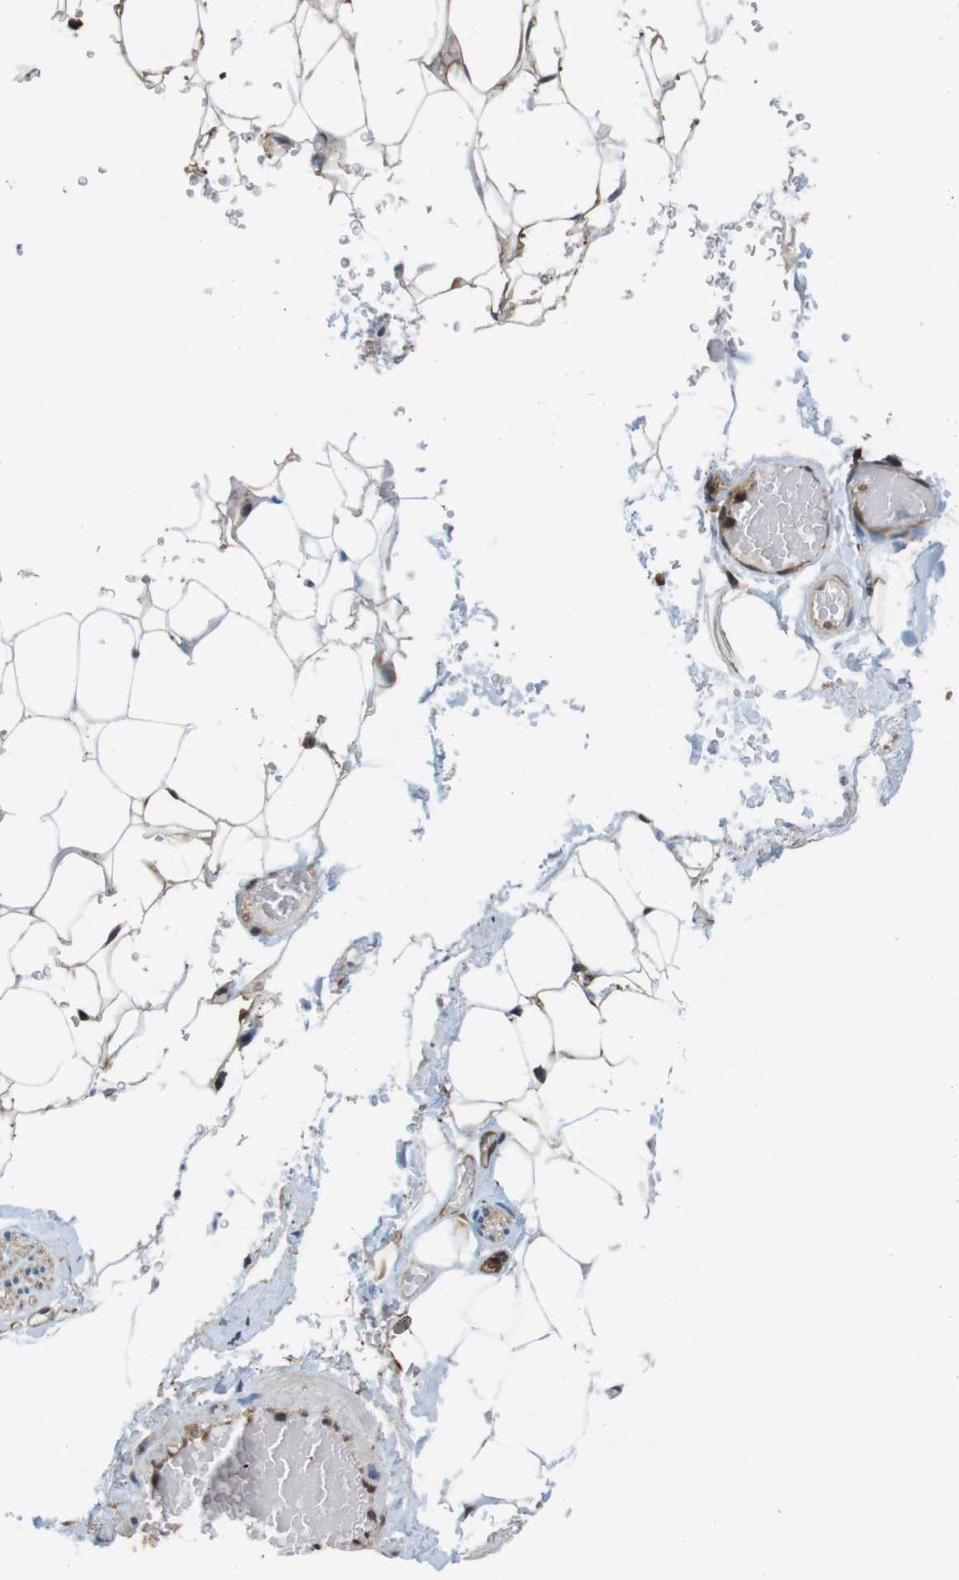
{"staining": {"intensity": "moderate", "quantity": "25%-75%", "location": "cytoplasmic/membranous"}, "tissue": "adipose tissue", "cell_type": "Adipocytes", "image_type": "normal", "snomed": [{"axis": "morphology", "description": "Normal tissue, NOS"}, {"axis": "topography", "description": "Peripheral nerve tissue"}], "caption": "Protein staining of normal adipose tissue exhibits moderate cytoplasmic/membranous expression in about 25%-75% of adipocytes. The protein is stained brown, and the nuclei are stained in blue (DAB IHC with brightfield microscopy, high magnification).", "gene": "LDHA", "patient": {"sex": "male", "age": 70}}